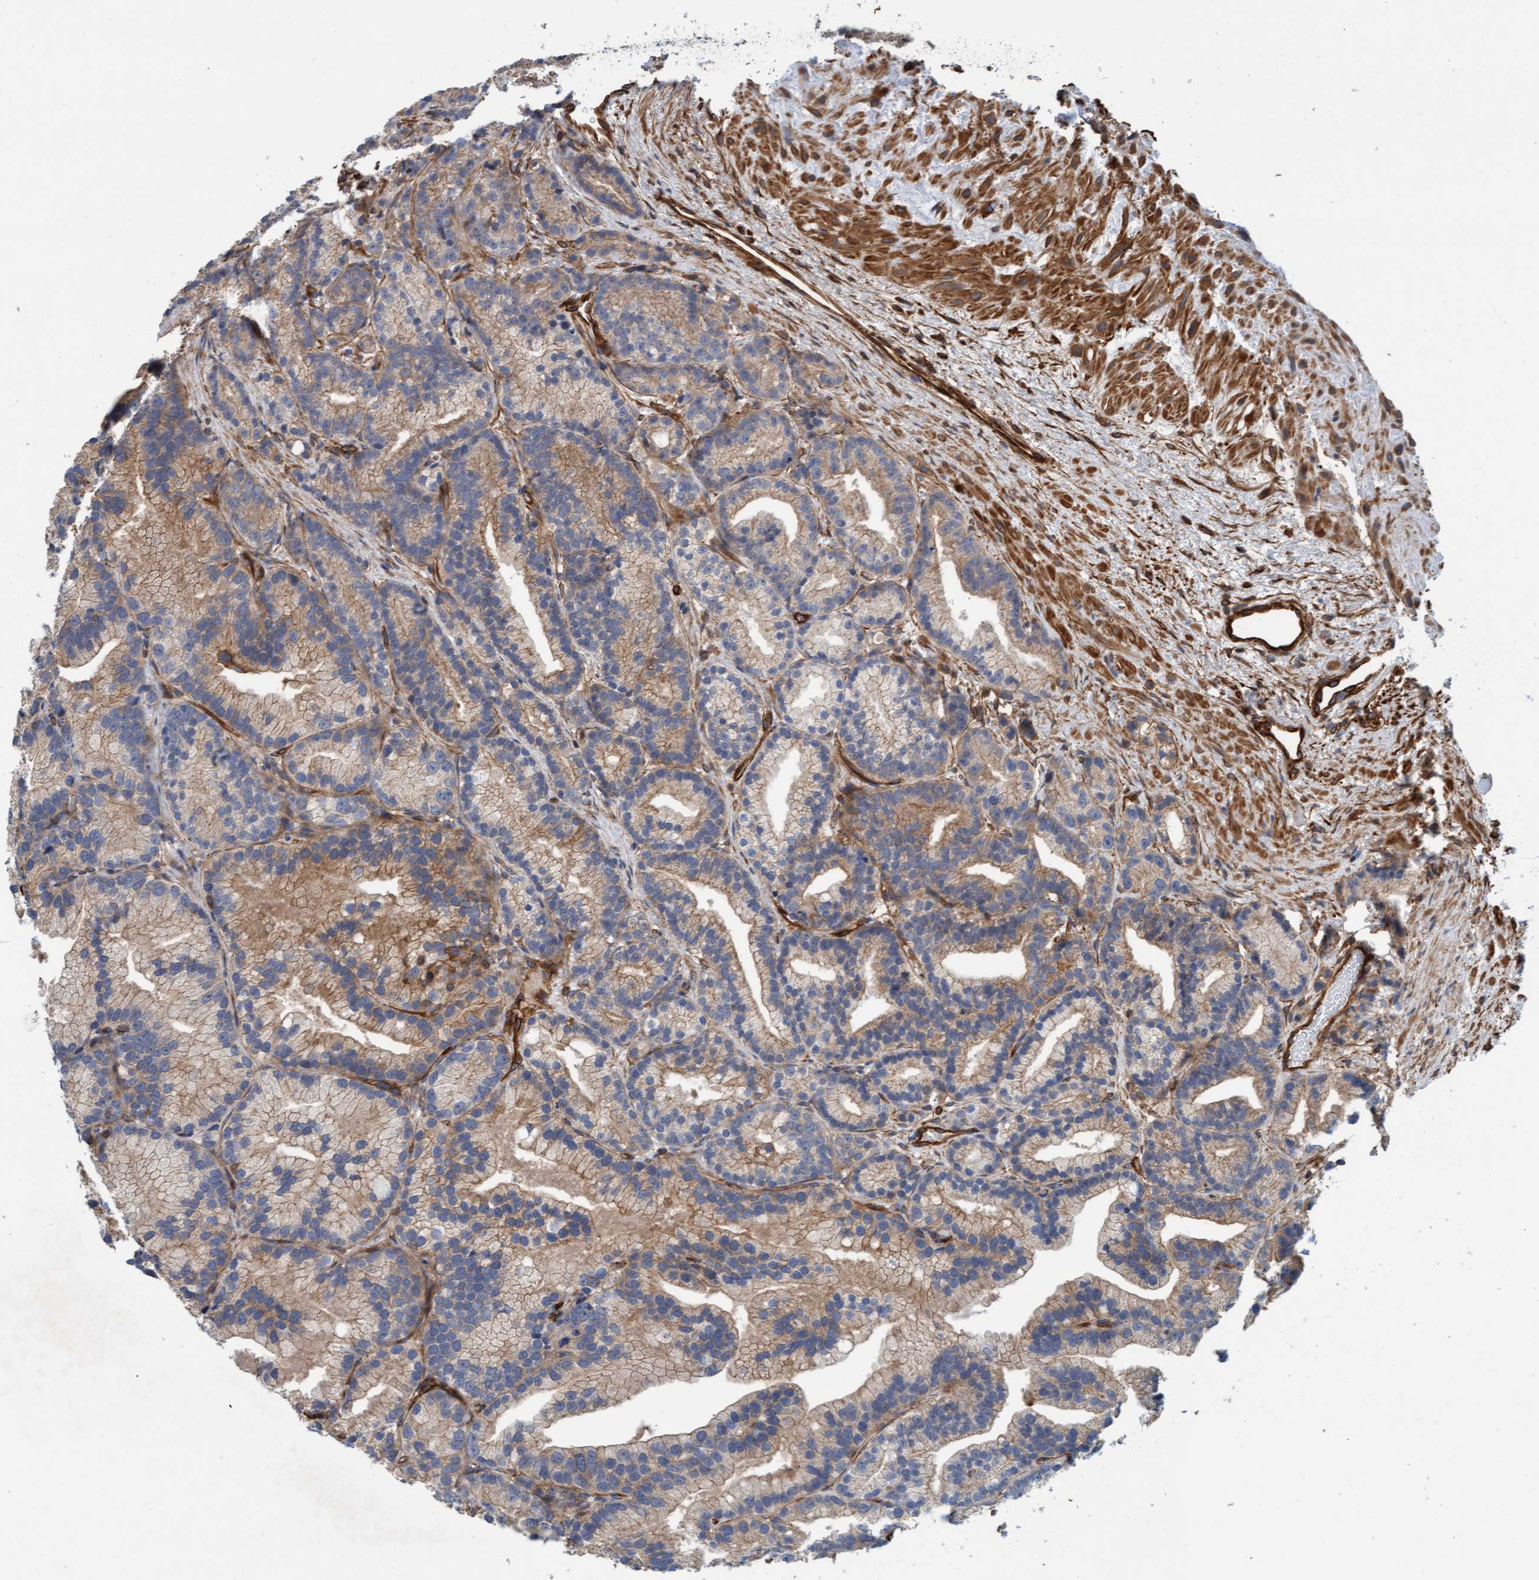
{"staining": {"intensity": "weak", "quantity": ">75%", "location": "cytoplasmic/membranous"}, "tissue": "prostate cancer", "cell_type": "Tumor cells", "image_type": "cancer", "snomed": [{"axis": "morphology", "description": "Adenocarcinoma, Low grade"}, {"axis": "topography", "description": "Prostate"}], "caption": "Immunohistochemical staining of human prostate cancer (low-grade adenocarcinoma) exhibits weak cytoplasmic/membranous protein expression in about >75% of tumor cells.", "gene": "STXBP4", "patient": {"sex": "male", "age": 89}}